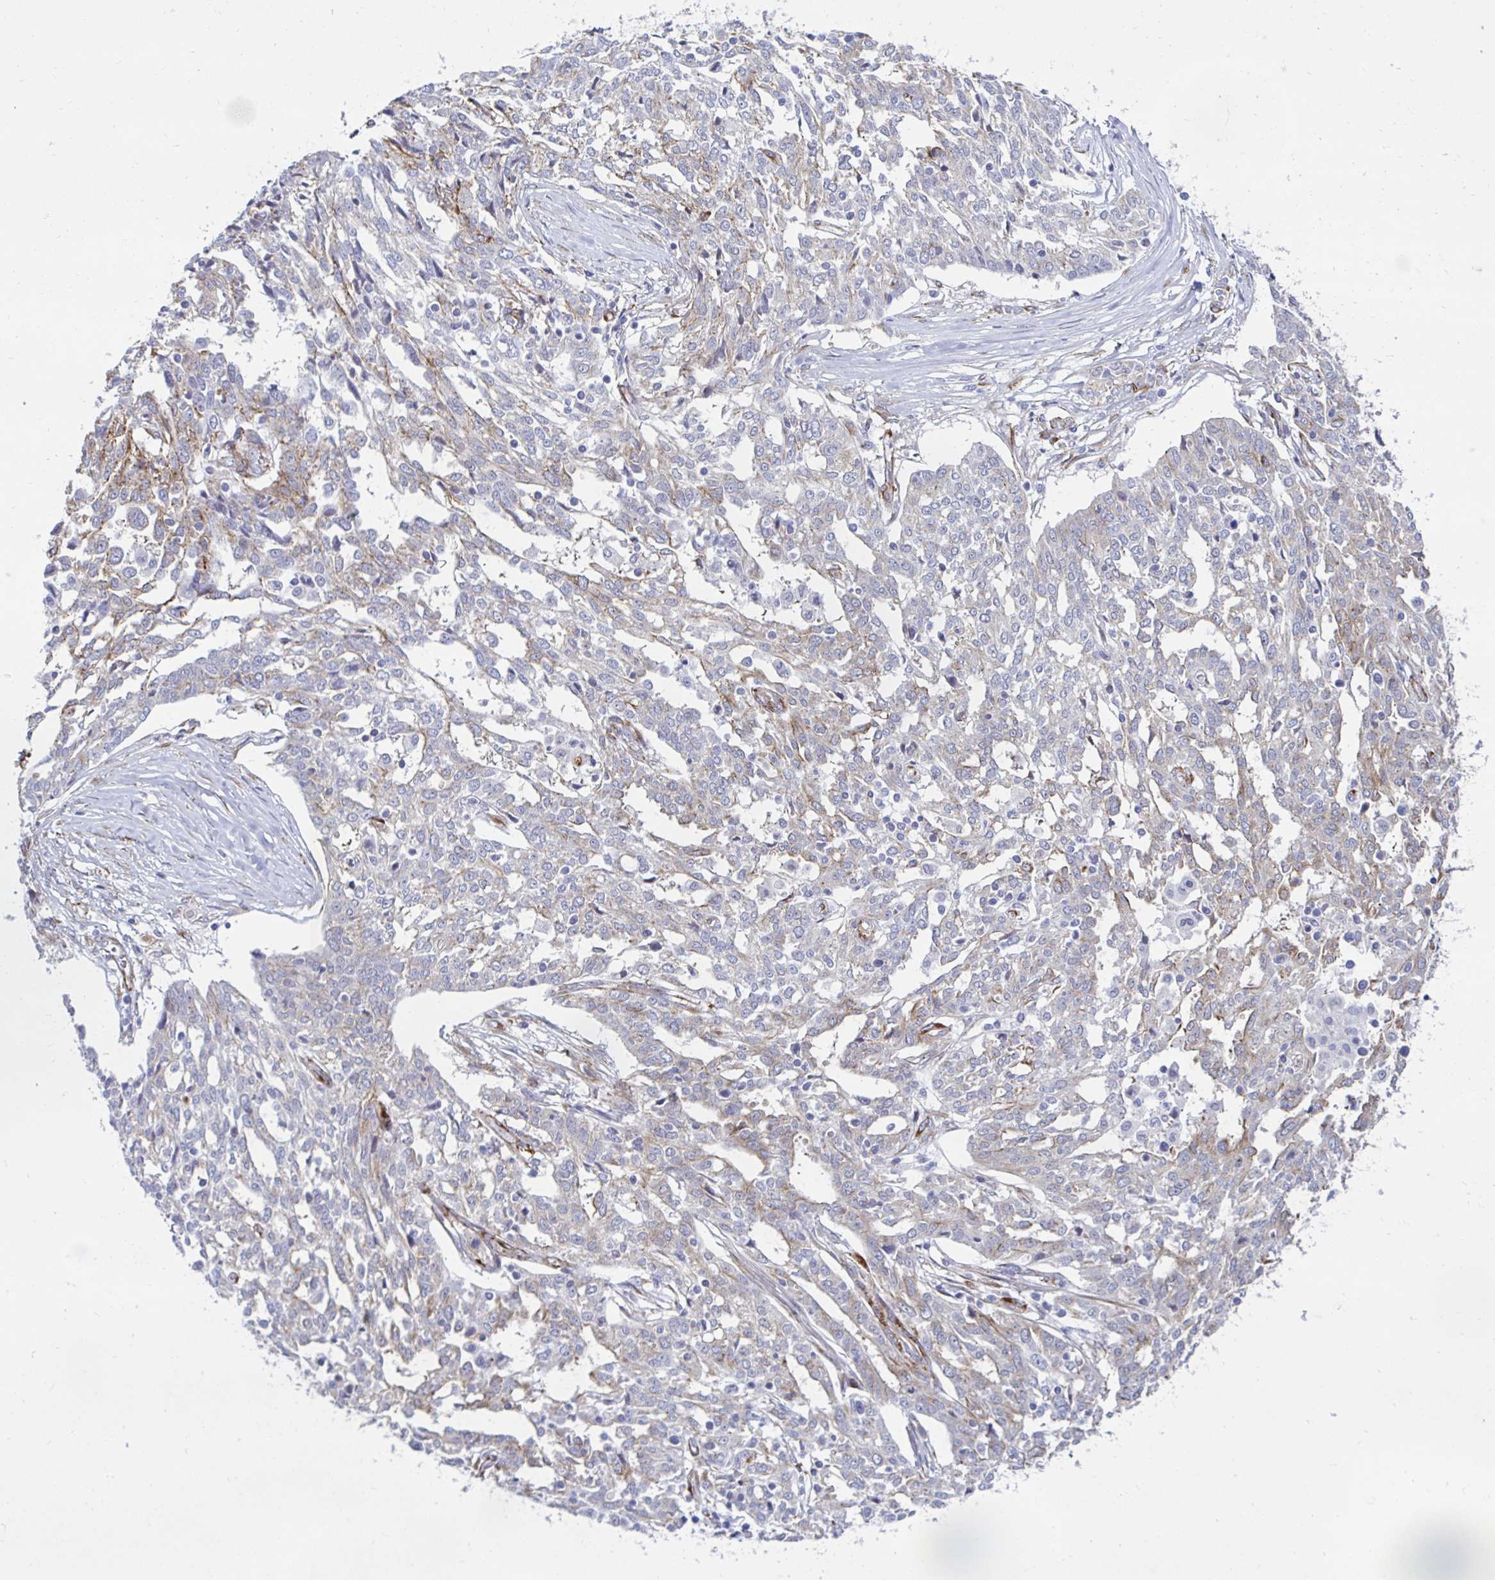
{"staining": {"intensity": "negative", "quantity": "none", "location": "none"}, "tissue": "ovarian cancer", "cell_type": "Tumor cells", "image_type": "cancer", "snomed": [{"axis": "morphology", "description": "Cystadenocarcinoma, serous, NOS"}, {"axis": "topography", "description": "Ovary"}], "caption": "DAB (3,3'-diaminobenzidine) immunohistochemical staining of human serous cystadenocarcinoma (ovarian) reveals no significant staining in tumor cells.", "gene": "ANKRD62", "patient": {"sex": "female", "age": 67}}